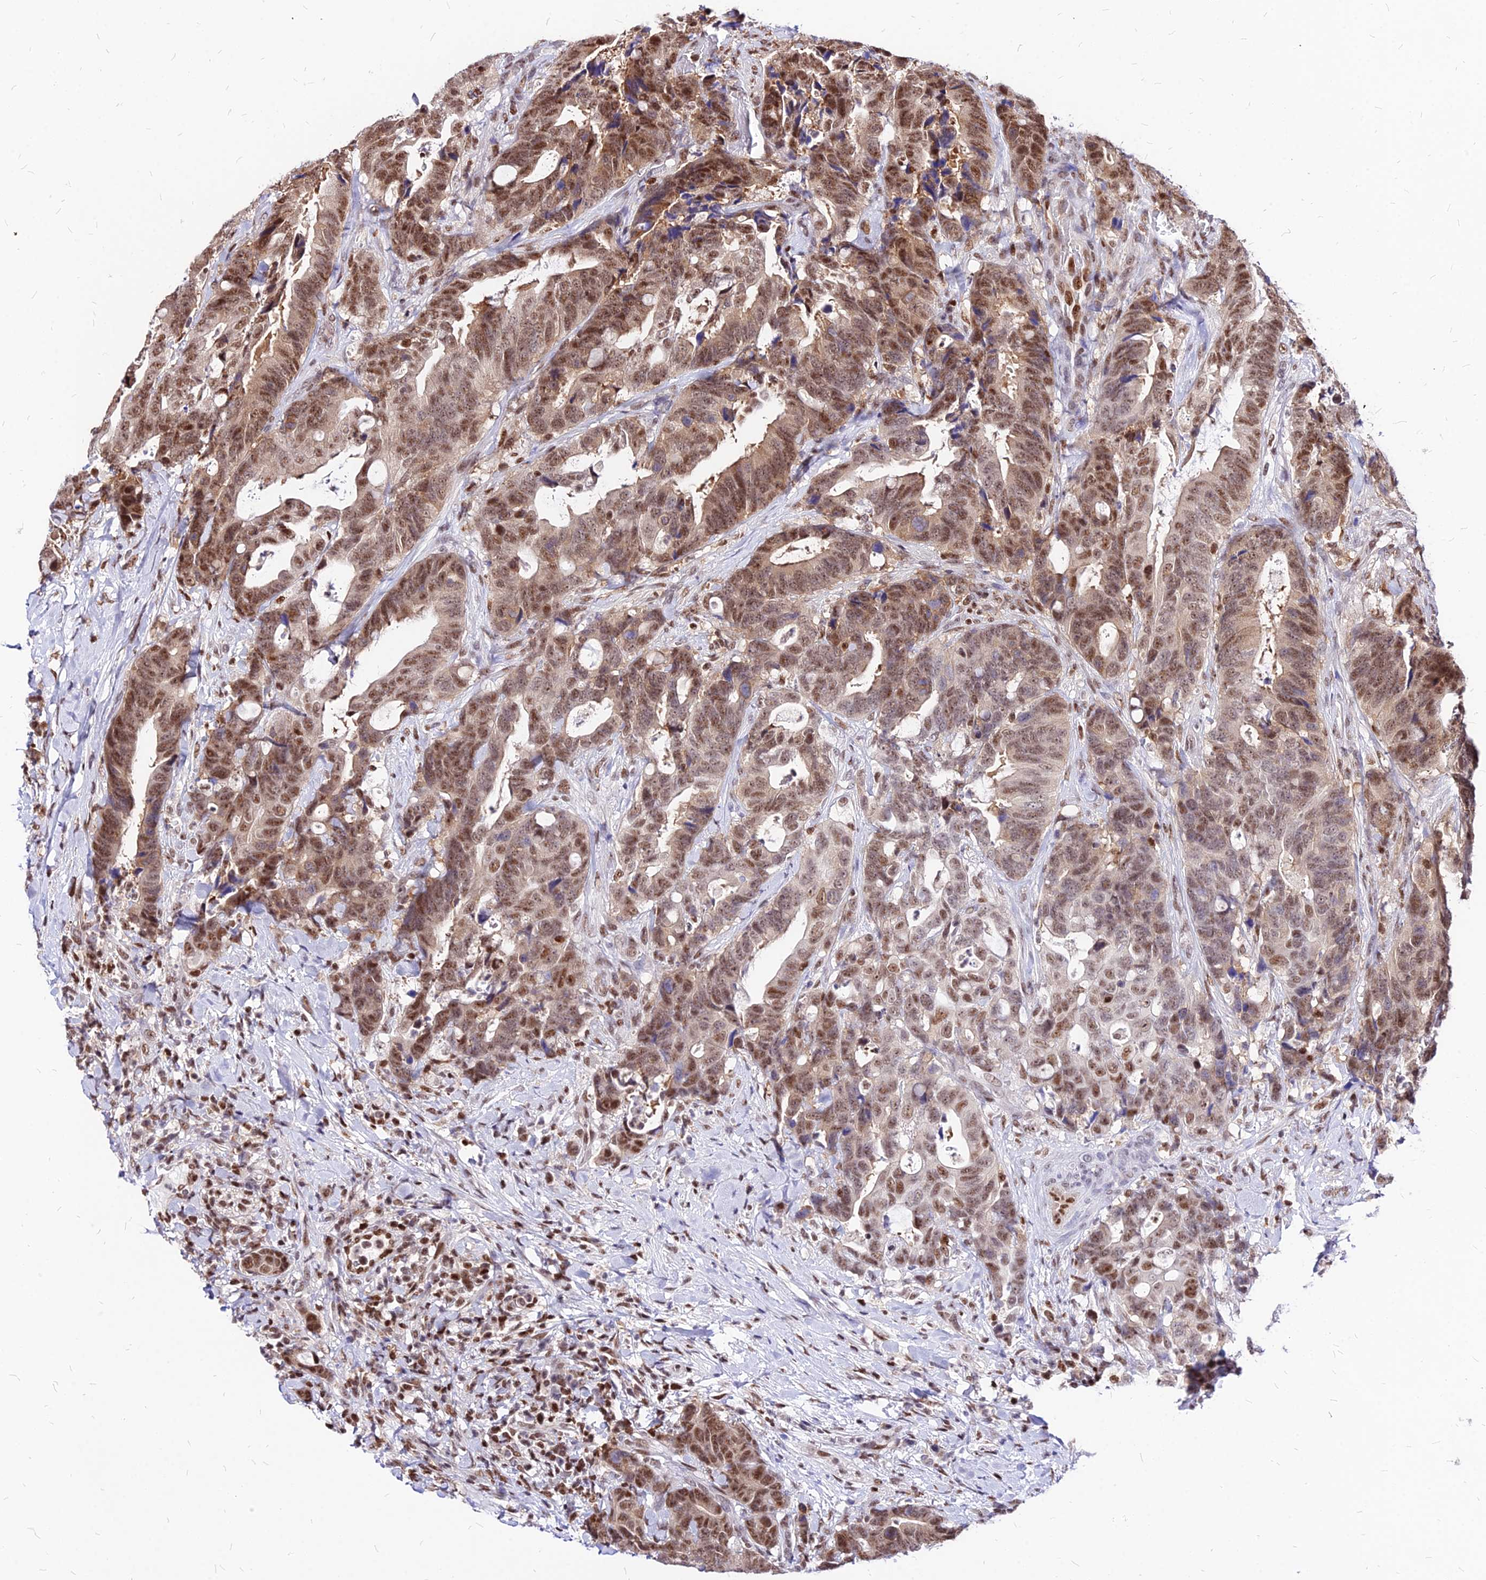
{"staining": {"intensity": "moderate", "quantity": ">75%", "location": "nuclear"}, "tissue": "colorectal cancer", "cell_type": "Tumor cells", "image_type": "cancer", "snomed": [{"axis": "morphology", "description": "Adenocarcinoma, NOS"}, {"axis": "topography", "description": "Colon"}], "caption": "DAB (3,3'-diaminobenzidine) immunohistochemical staining of colorectal cancer shows moderate nuclear protein staining in approximately >75% of tumor cells.", "gene": "PAXX", "patient": {"sex": "female", "age": 82}}